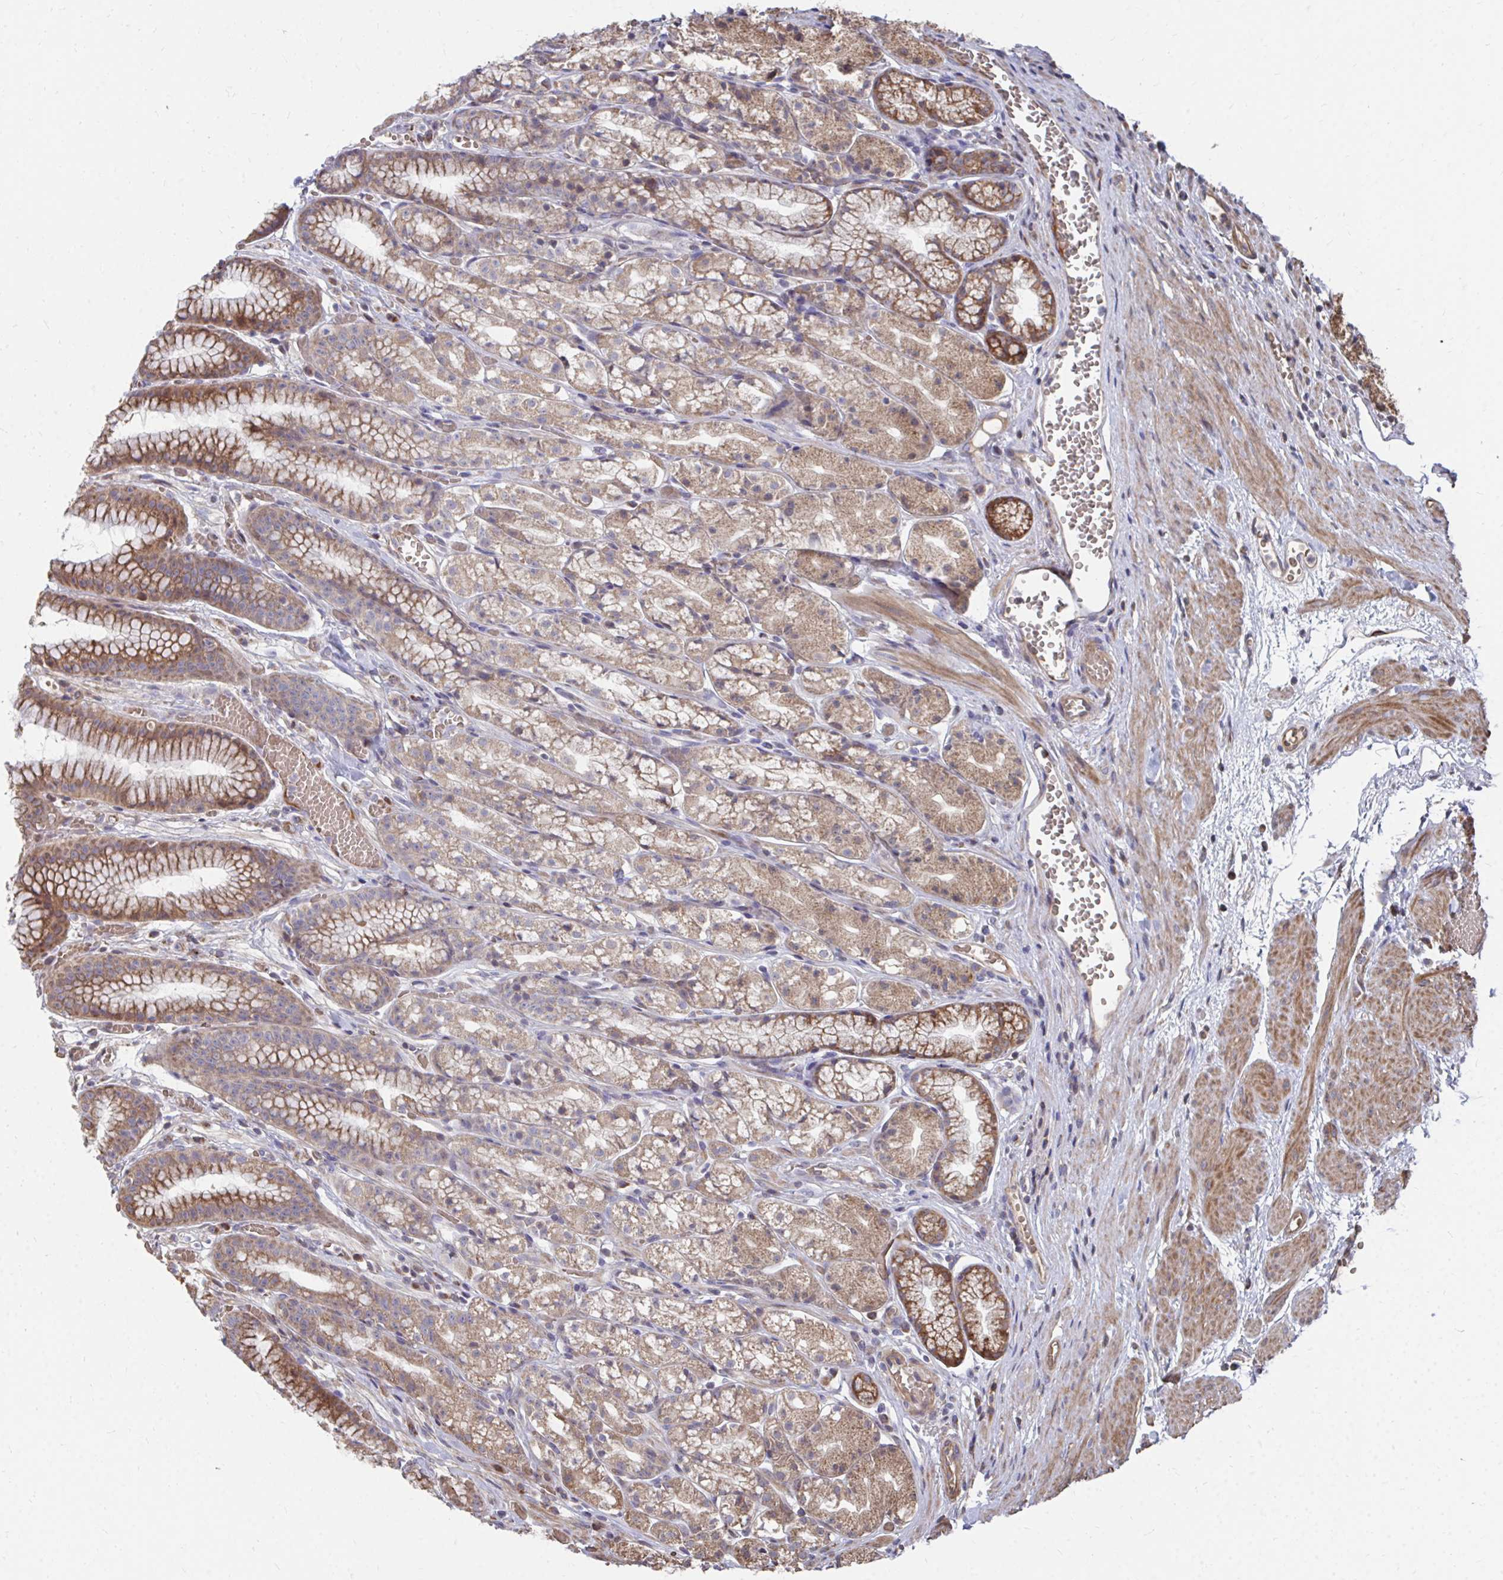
{"staining": {"intensity": "moderate", "quantity": ">75%", "location": "cytoplasmic/membranous"}, "tissue": "stomach", "cell_type": "Glandular cells", "image_type": "normal", "snomed": [{"axis": "morphology", "description": "Normal tissue, NOS"}, {"axis": "topography", "description": "Smooth muscle"}, {"axis": "topography", "description": "Stomach"}], "caption": "A brown stain highlights moderate cytoplasmic/membranous staining of a protein in glandular cells of normal stomach.", "gene": "FAM89A", "patient": {"sex": "male", "age": 70}}